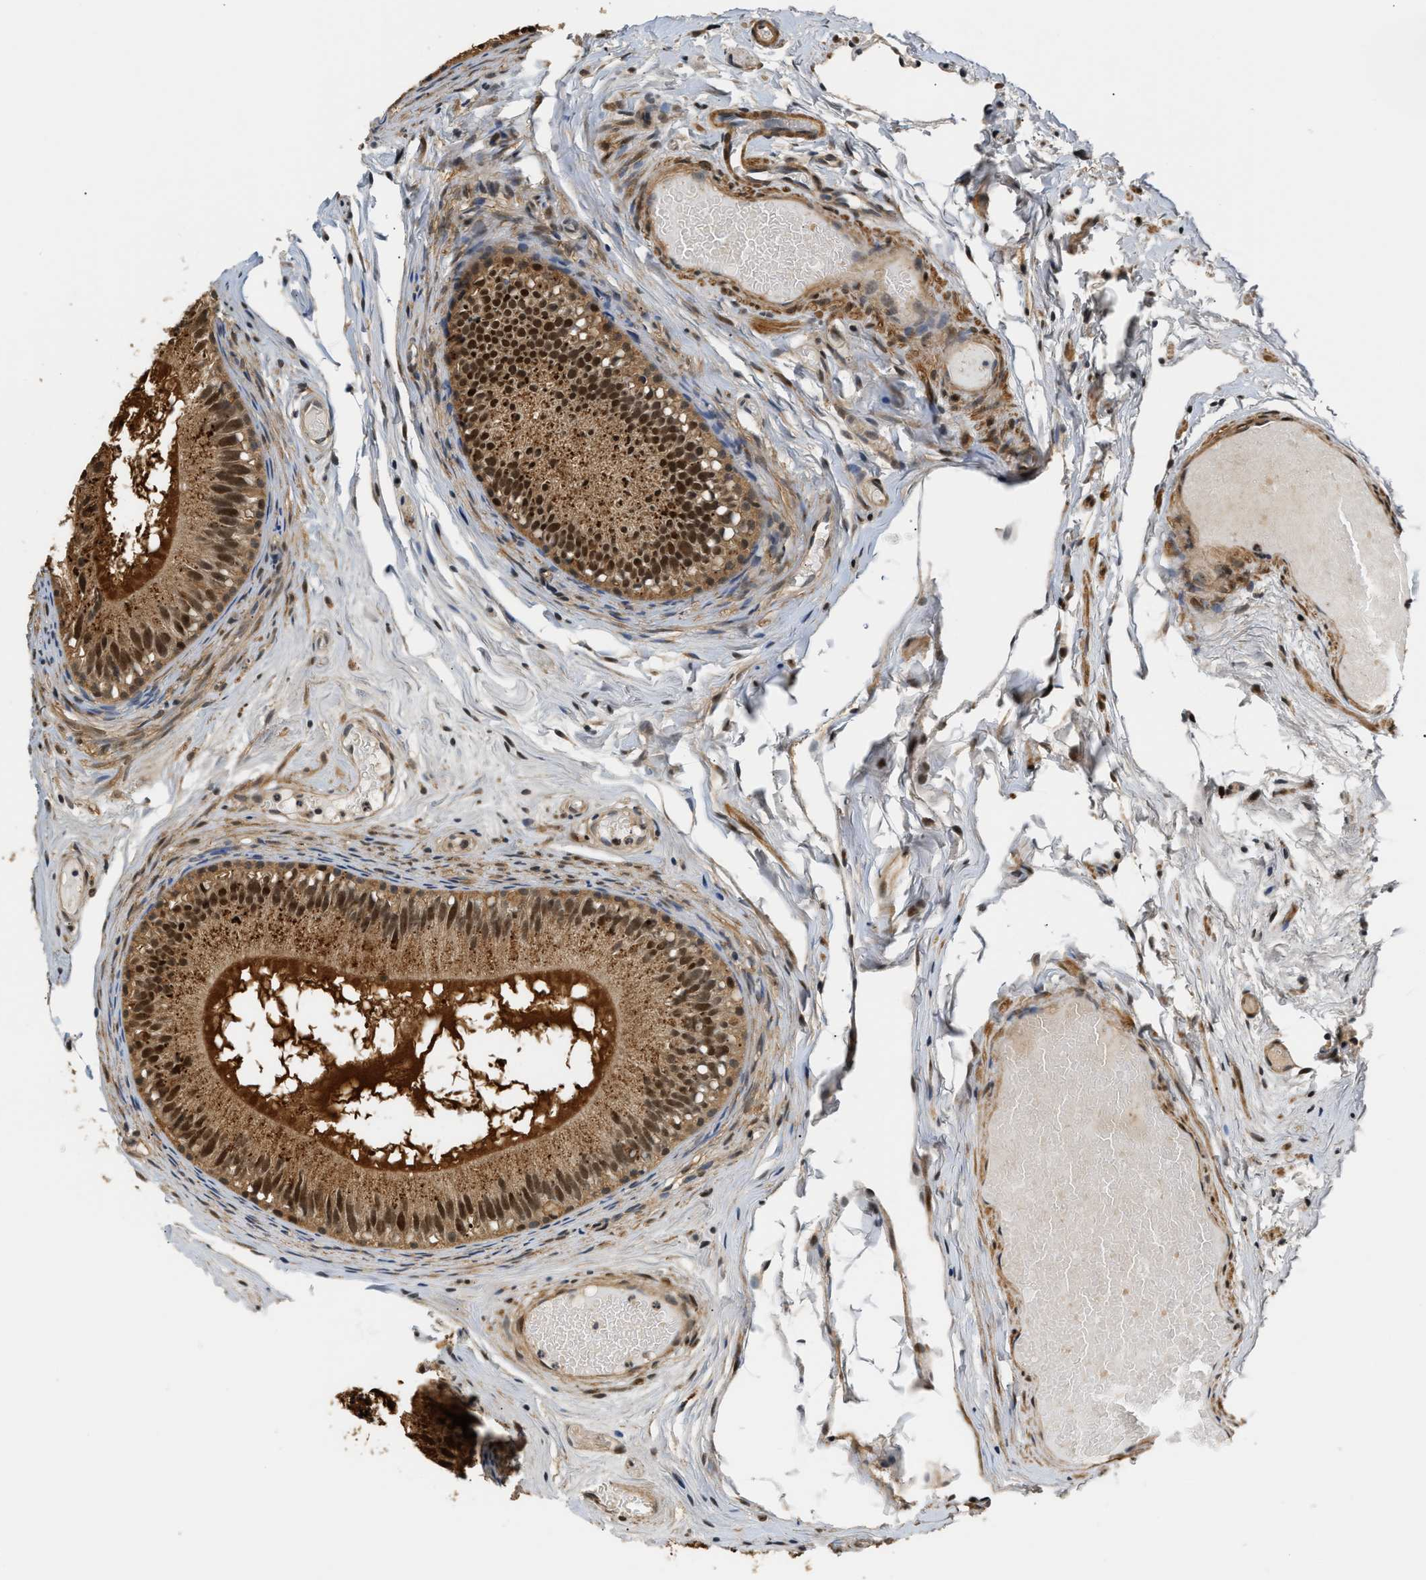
{"staining": {"intensity": "strong", "quantity": ">75%", "location": "cytoplasmic/membranous,nuclear"}, "tissue": "epididymis", "cell_type": "Glandular cells", "image_type": "normal", "snomed": [{"axis": "morphology", "description": "Normal tissue, NOS"}, {"axis": "topography", "description": "Epididymis"}], "caption": "A high amount of strong cytoplasmic/membranous,nuclear expression is present in approximately >75% of glandular cells in normal epididymis.", "gene": "LARP6", "patient": {"sex": "male", "age": 46}}